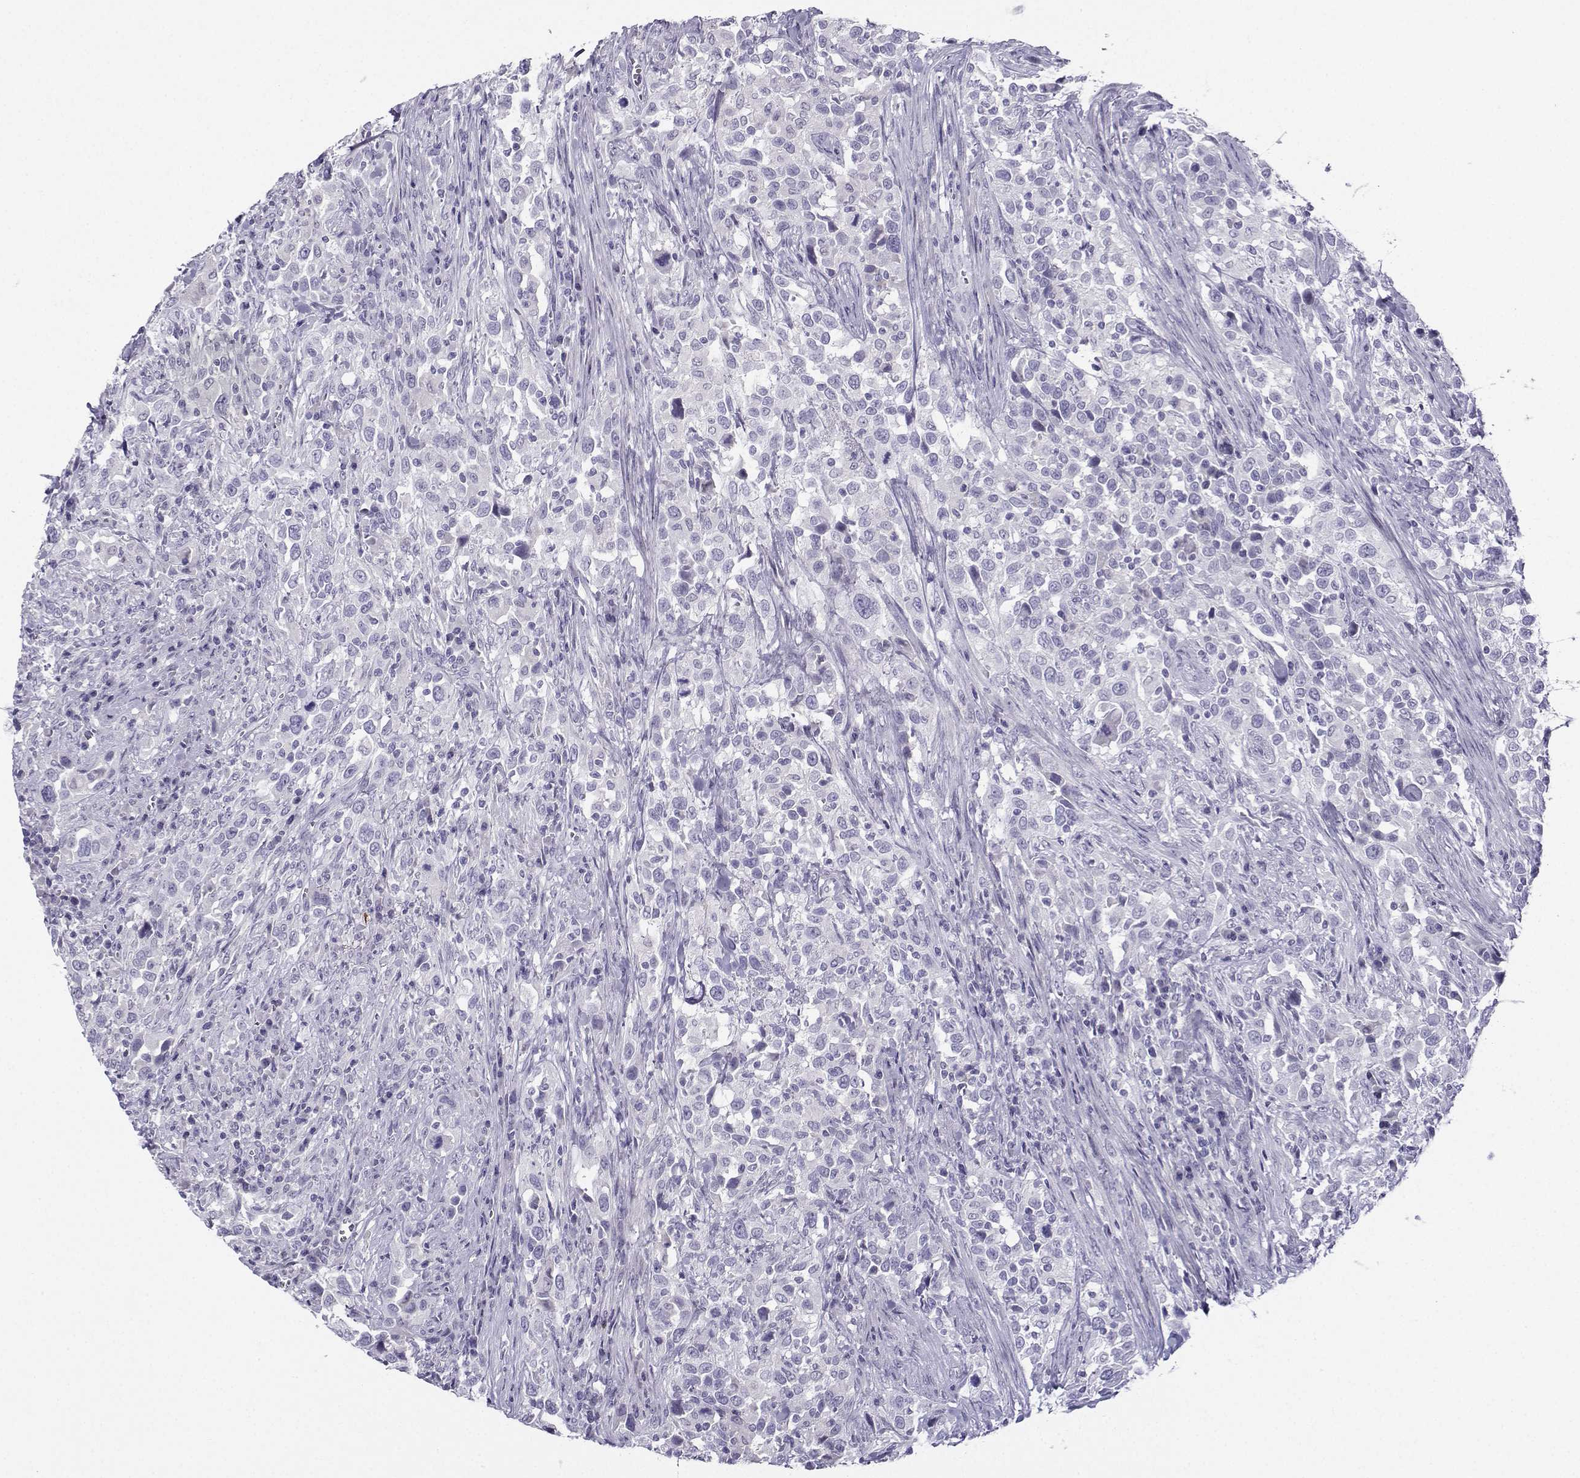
{"staining": {"intensity": "negative", "quantity": "none", "location": "none"}, "tissue": "urothelial cancer", "cell_type": "Tumor cells", "image_type": "cancer", "snomed": [{"axis": "morphology", "description": "Urothelial carcinoma, NOS"}, {"axis": "morphology", "description": "Urothelial carcinoma, High grade"}, {"axis": "topography", "description": "Urinary bladder"}], "caption": "A micrograph of urothelial cancer stained for a protein shows no brown staining in tumor cells. (DAB (3,3'-diaminobenzidine) immunohistochemistry visualized using brightfield microscopy, high magnification).", "gene": "FBXO24", "patient": {"sex": "female", "age": 64}}